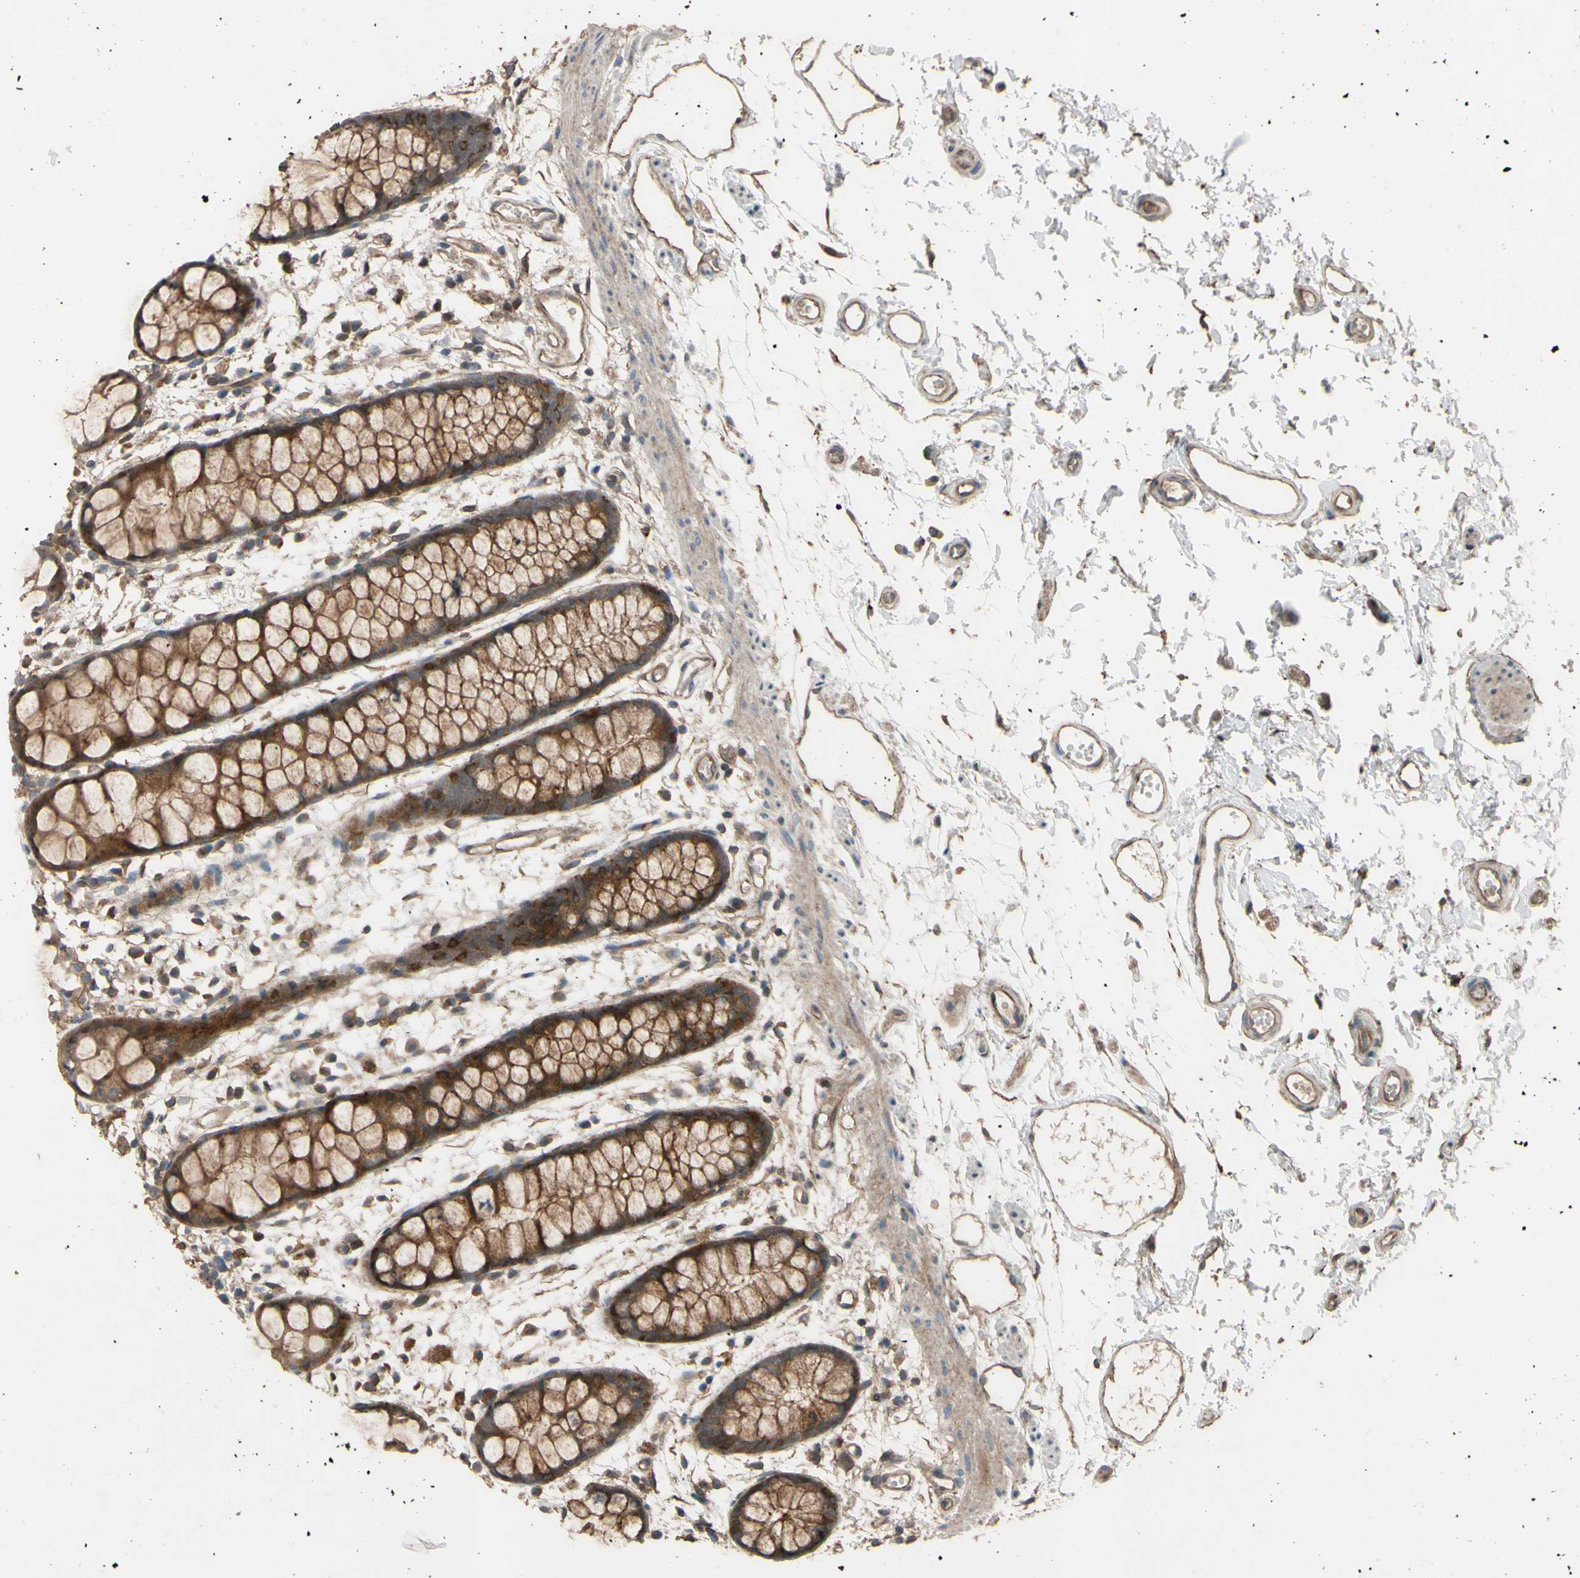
{"staining": {"intensity": "strong", "quantity": ">75%", "location": "cytoplasmic/membranous"}, "tissue": "rectum", "cell_type": "Glandular cells", "image_type": "normal", "snomed": [{"axis": "morphology", "description": "Normal tissue, NOS"}, {"axis": "topography", "description": "Rectum"}], "caption": "This image demonstrates immunohistochemistry staining of unremarkable rectum, with high strong cytoplasmic/membranous expression in approximately >75% of glandular cells.", "gene": "SHROOM4", "patient": {"sex": "female", "age": 66}}